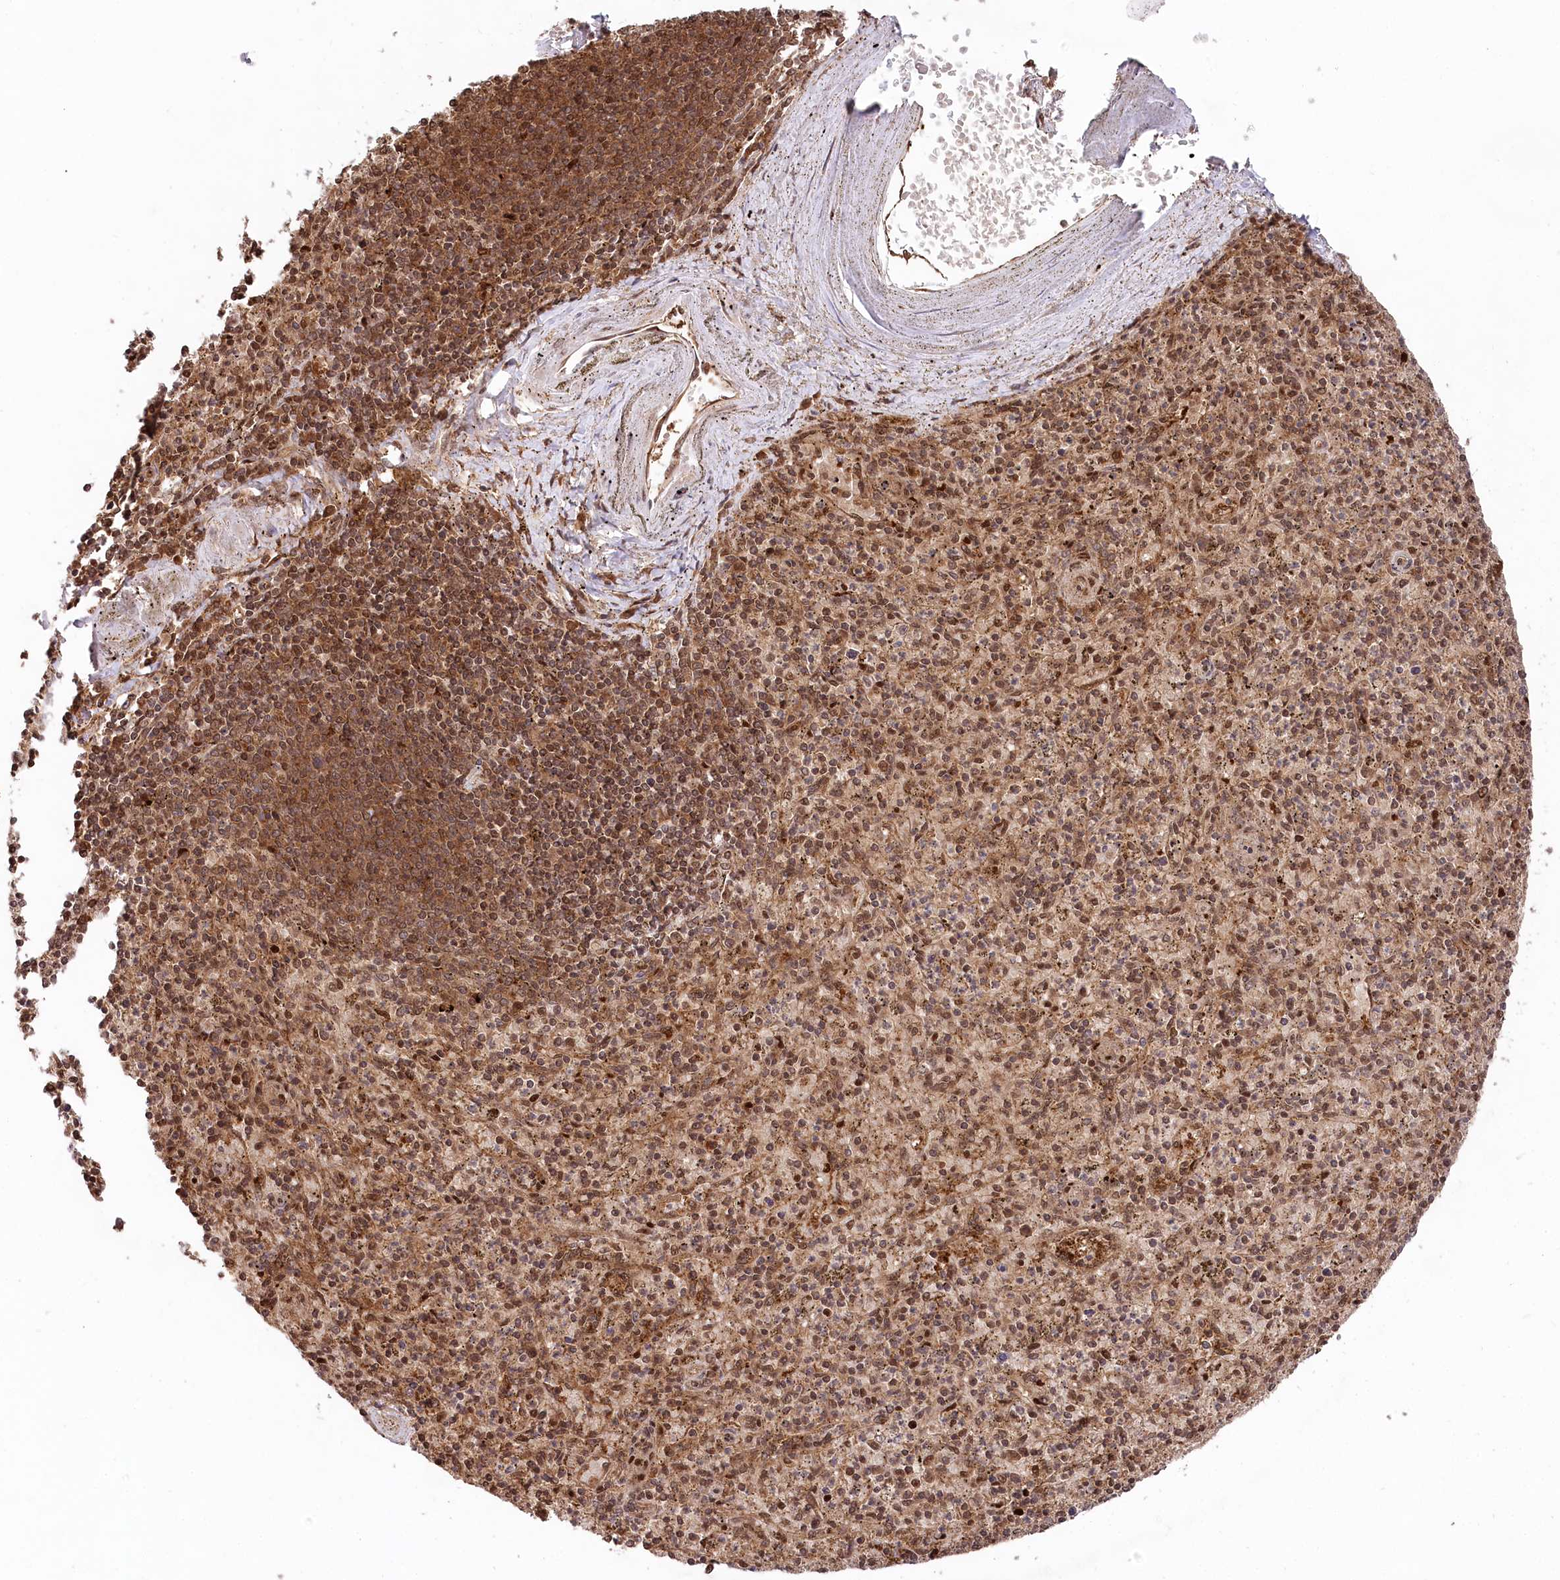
{"staining": {"intensity": "moderate", "quantity": ">75%", "location": "cytoplasmic/membranous,nuclear"}, "tissue": "spleen", "cell_type": "Cells in red pulp", "image_type": "normal", "snomed": [{"axis": "morphology", "description": "Normal tissue, NOS"}, {"axis": "topography", "description": "Spleen"}], "caption": "Human spleen stained for a protein (brown) shows moderate cytoplasmic/membranous,nuclear positive expression in approximately >75% of cells in red pulp.", "gene": "PSMA1", "patient": {"sex": "male", "age": 72}}